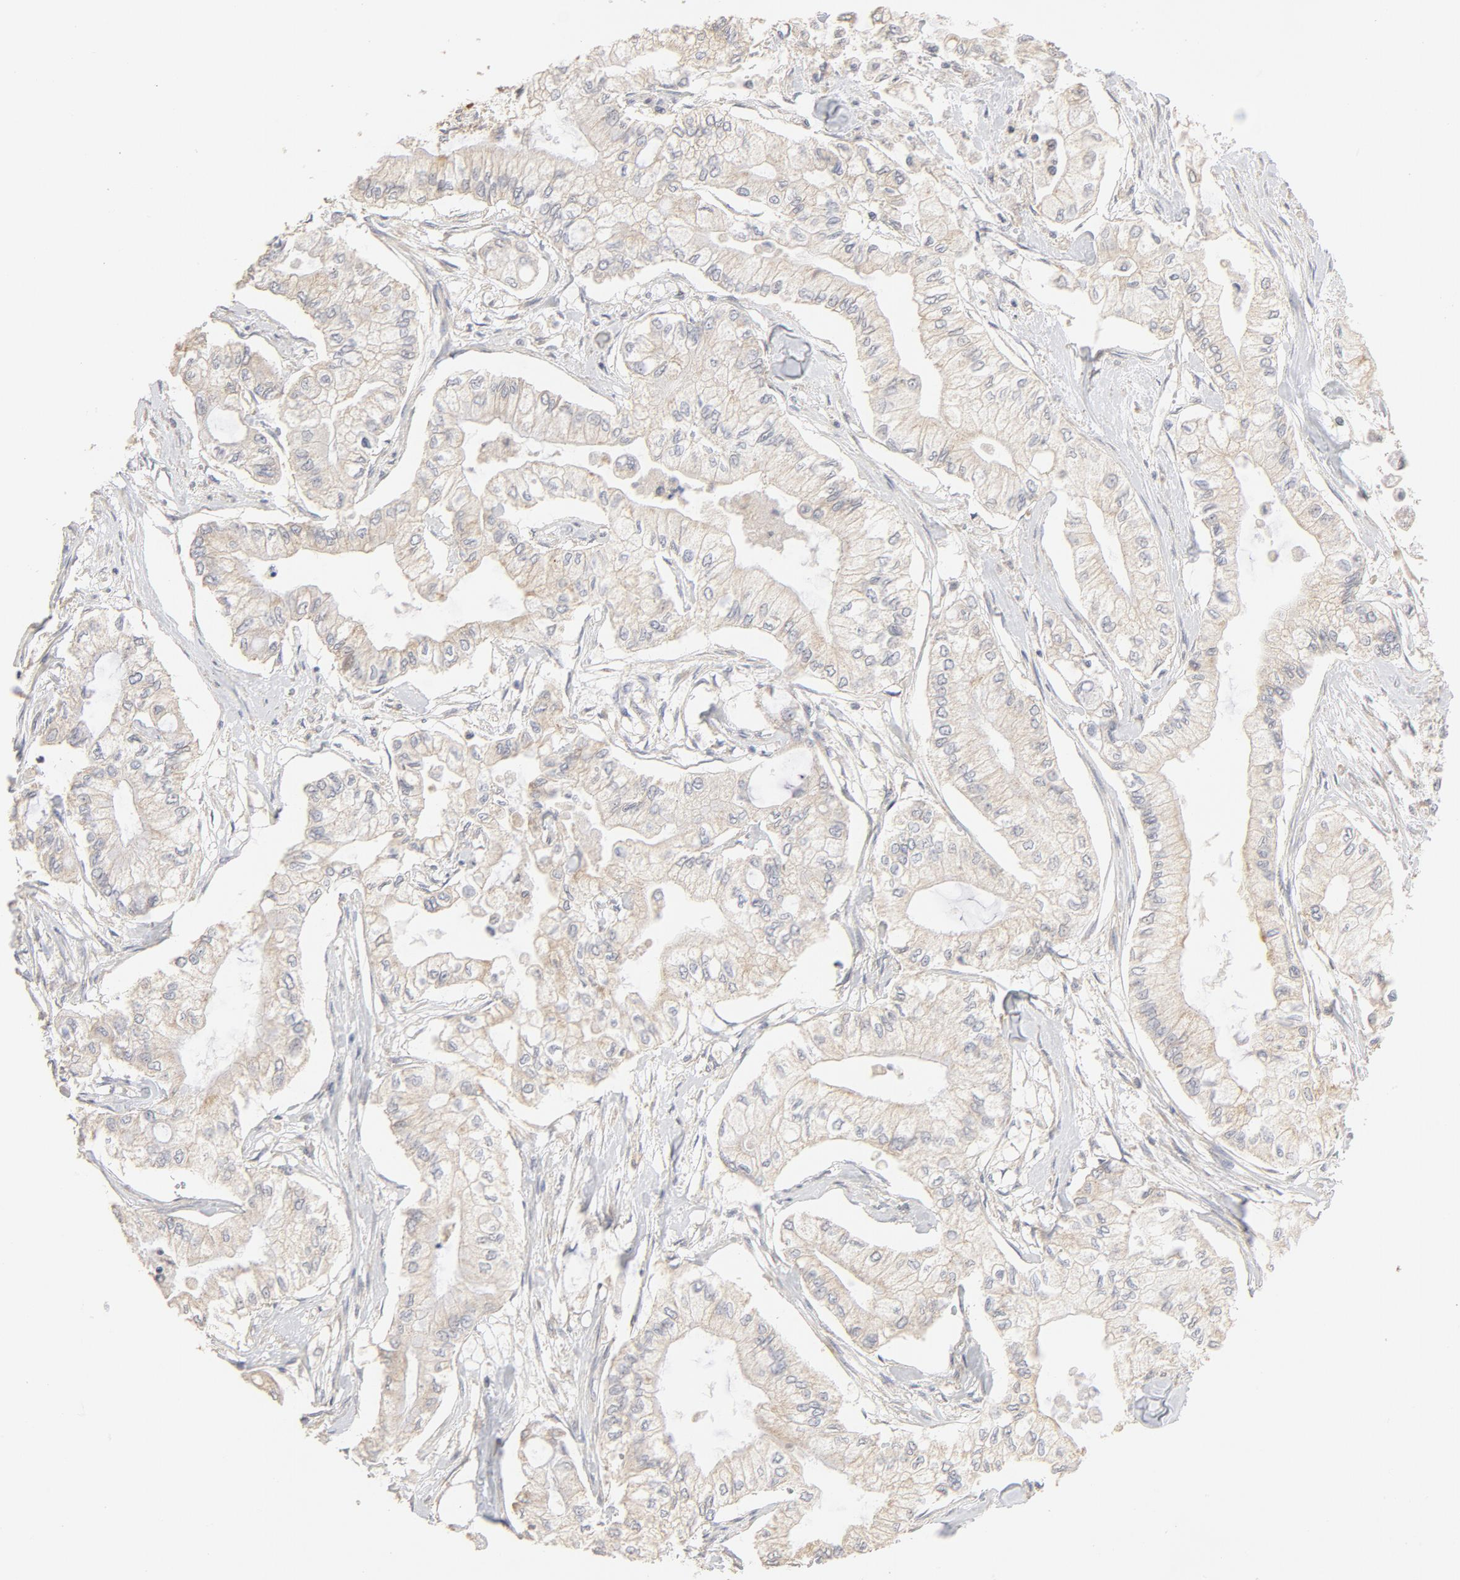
{"staining": {"intensity": "negative", "quantity": "none", "location": "none"}, "tissue": "pancreatic cancer", "cell_type": "Tumor cells", "image_type": "cancer", "snomed": [{"axis": "morphology", "description": "Adenocarcinoma, NOS"}, {"axis": "topography", "description": "Pancreas"}], "caption": "Immunohistochemical staining of human pancreatic cancer demonstrates no significant staining in tumor cells.", "gene": "FCGBP", "patient": {"sex": "male", "age": 79}}